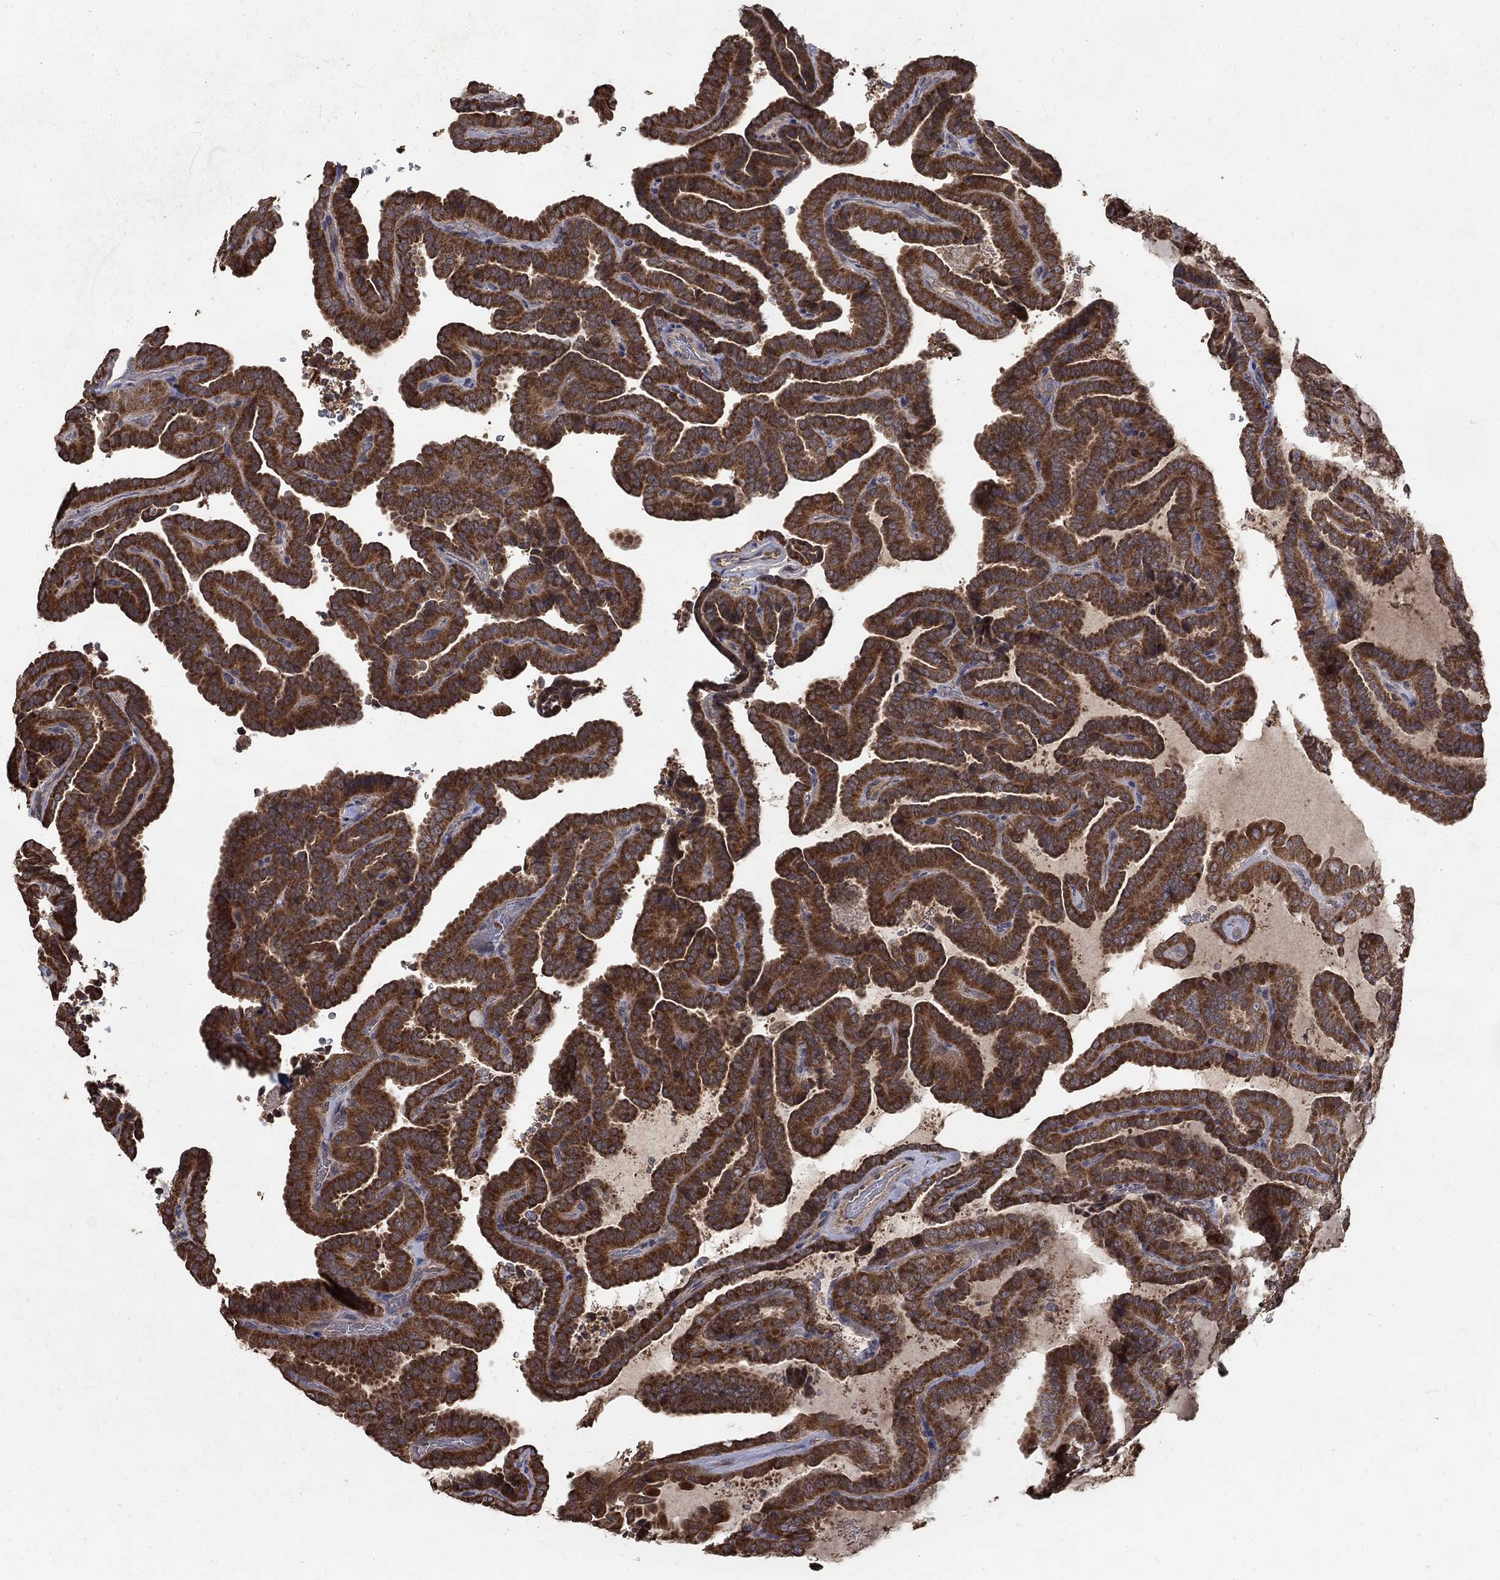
{"staining": {"intensity": "strong", "quantity": "25%-75%", "location": "cytoplasmic/membranous"}, "tissue": "thyroid cancer", "cell_type": "Tumor cells", "image_type": "cancer", "snomed": [{"axis": "morphology", "description": "Papillary adenocarcinoma, NOS"}, {"axis": "topography", "description": "Thyroid gland"}], "caption": "Thyroid papillary adenocarcinoma stained with DAB immunohistochemistry shows high levels of strong cytoplasmic/membranous expression in about 25%-75% of tumor cells. (DAB (3,3'-diaminobenzidine) = brown stain, brightfield microscopy at high magnification).", "gene": "C17orf75", "patient": {"sex": "female", "age": 39}}